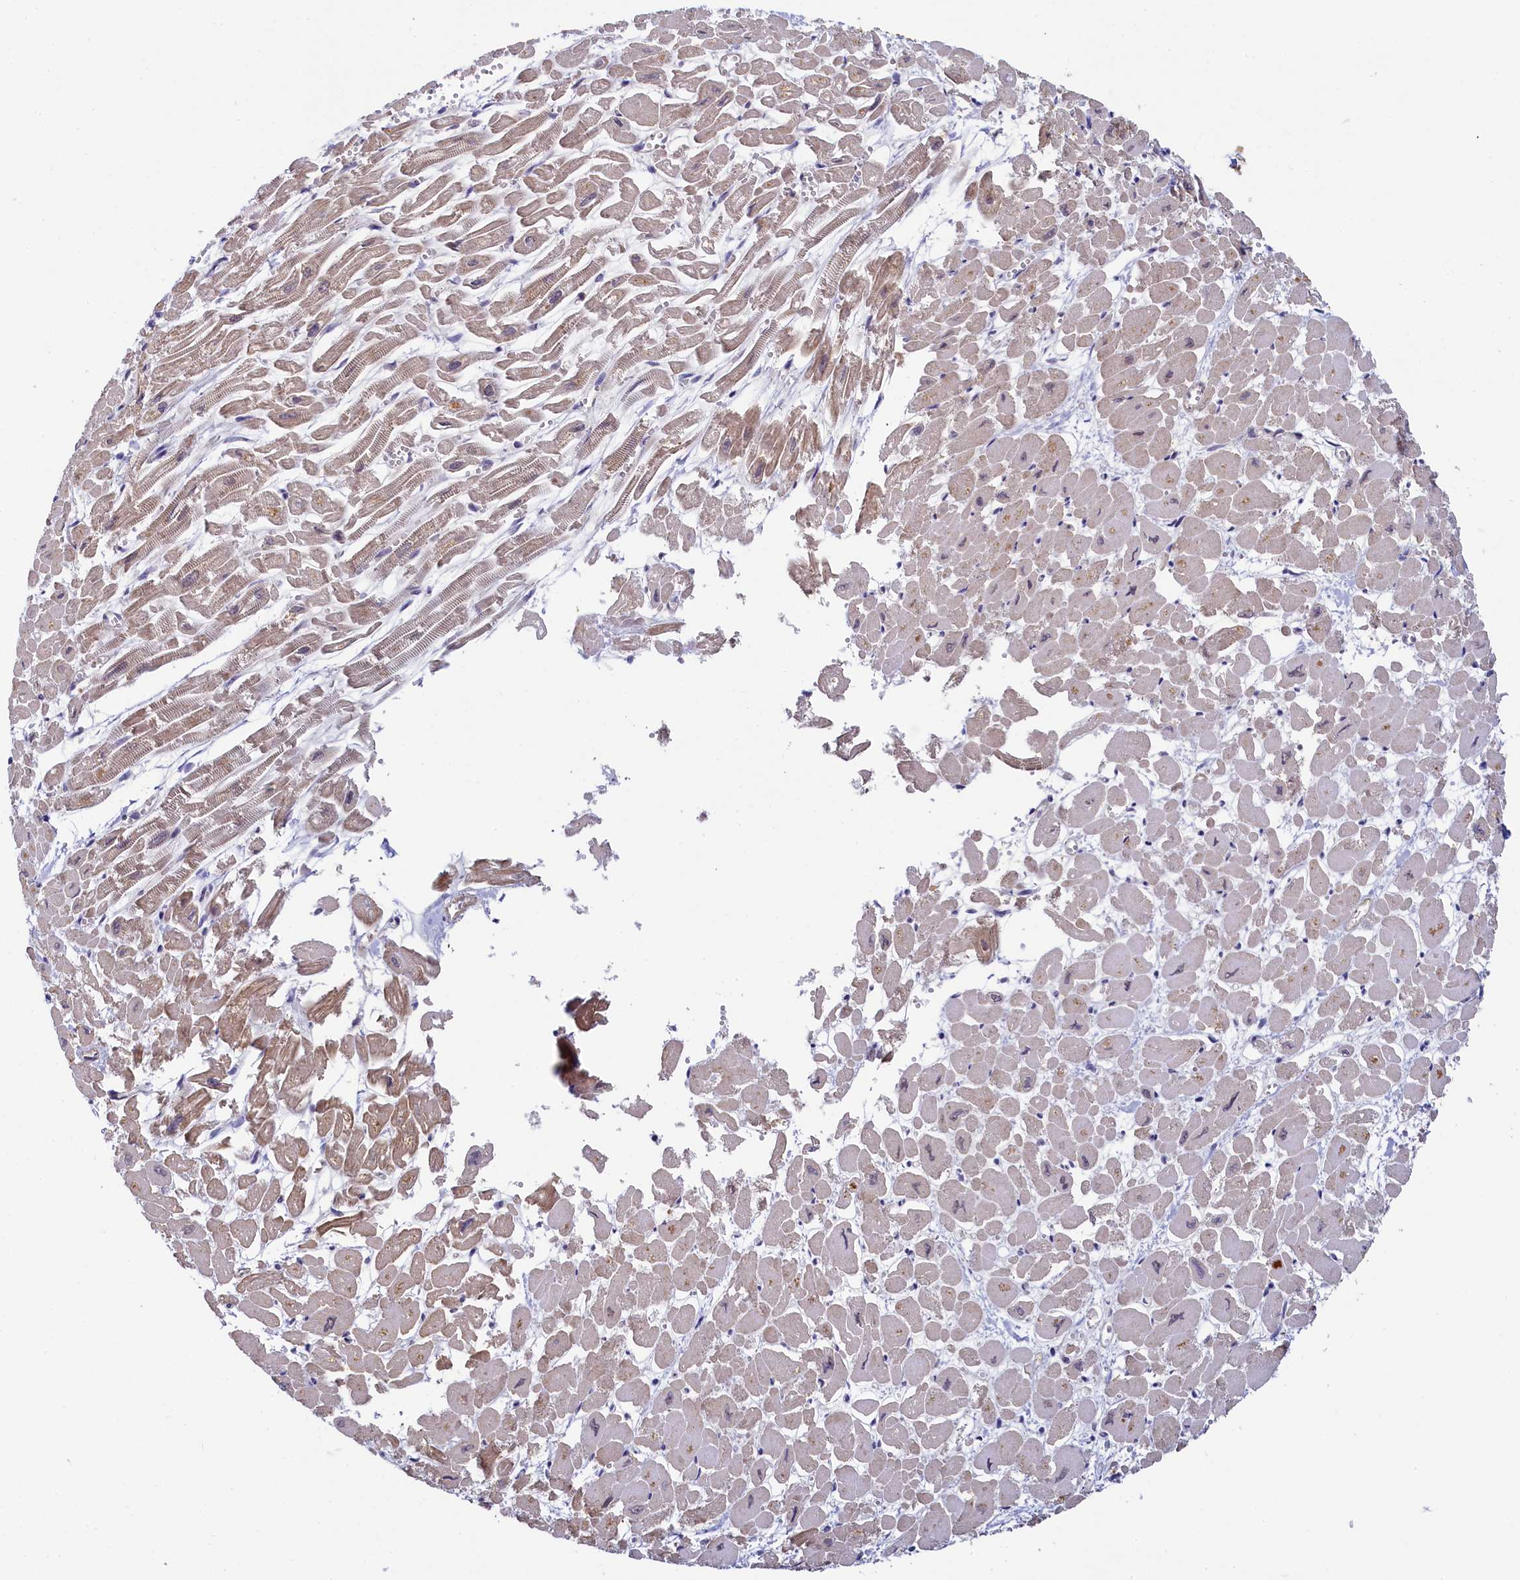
{"staining": {"intensity": "moderate", "quantity": "25%-75%", "location": "cytoplasmic/membranous"}, "tissue": "heart muscle", "cell_type": "Cardiomyocytes", "image_type": "normal", "snomed": [{"axis": "morphology", "description": "Normal tissue, NOS"}, {"axis": "topography", "description": "Heart"}], "caption": "DAB immunohistochemical staining of unremarkable heart muscle shows moderate cytoplasmic/membranous protein expression in approximately 25%-75% of cardiomyocytes. (IHC, brightfield microscopy, high magnification).", "gene": "INTS14", "patient": {"sex": "male", "age": 54}}